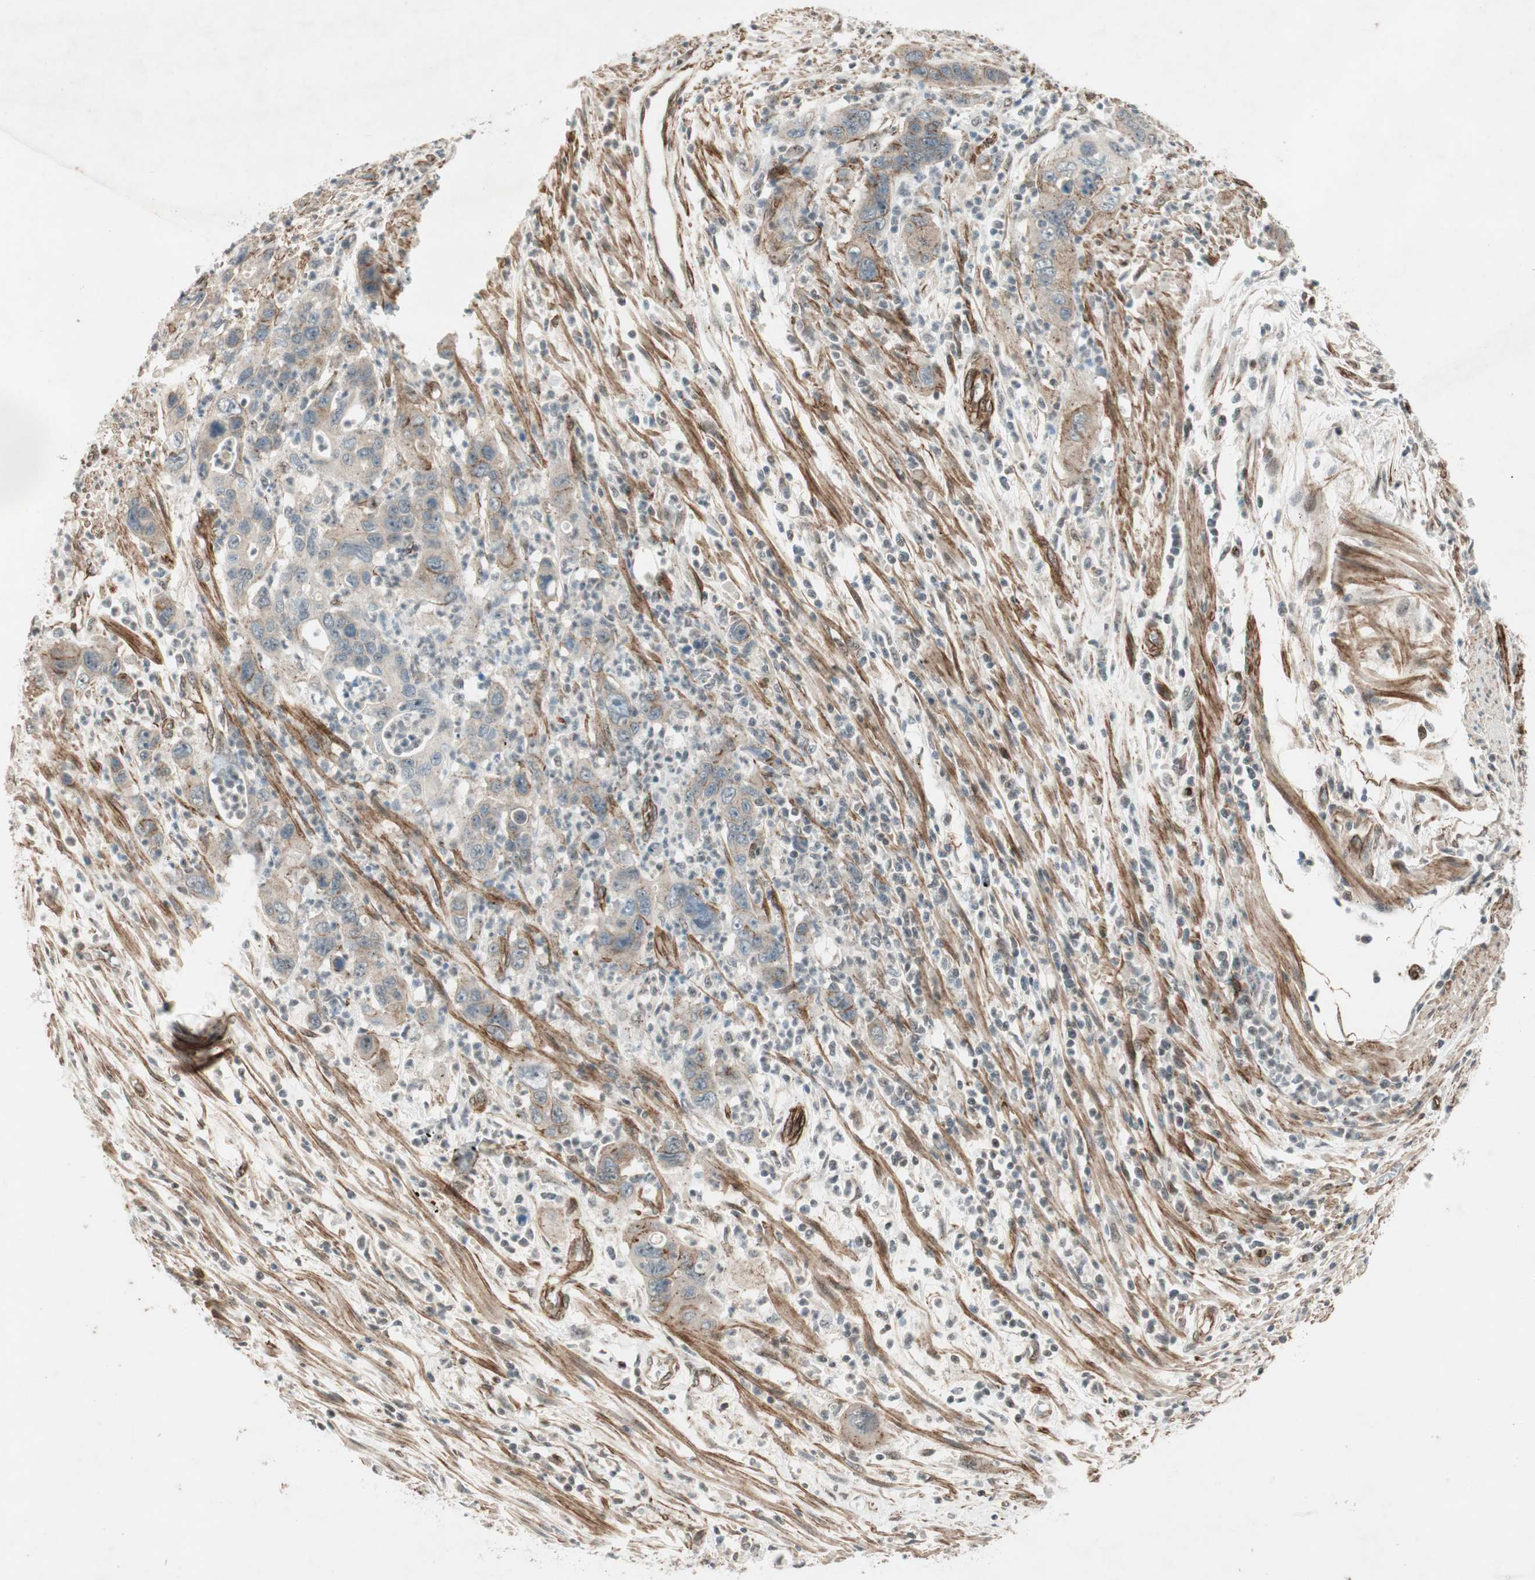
{"staining": {"intensity": "moderate", "quantity": "<25%", "location": "cytoplasmic/membranous"}, "tissue": "pancreatic cancer", "cell_type": "Tumor cells", "image_type": "cancer", "snomed": [{"axis": "morphology", "description": "Adenocarcinoma, NOS"}, {"axis": "topography", "description": "Pancreas"}], "caption": "Immunohistochemistry staining of pancreatic cancer (adenocarcinoma), which exhibits low levels of moderate cytoplasmic/membranous staining in approximately <25% of tumor cells indicating moderate cytoplasmic/membranous protein staining. The staining was performed using DAB (3,3'-diaminobenzidine) (brown) for protein detection and nuclei were counterstained in hematoxylin (blue).", "gene": "CDK19", "patient": {"sex": "female", "age": 71}}